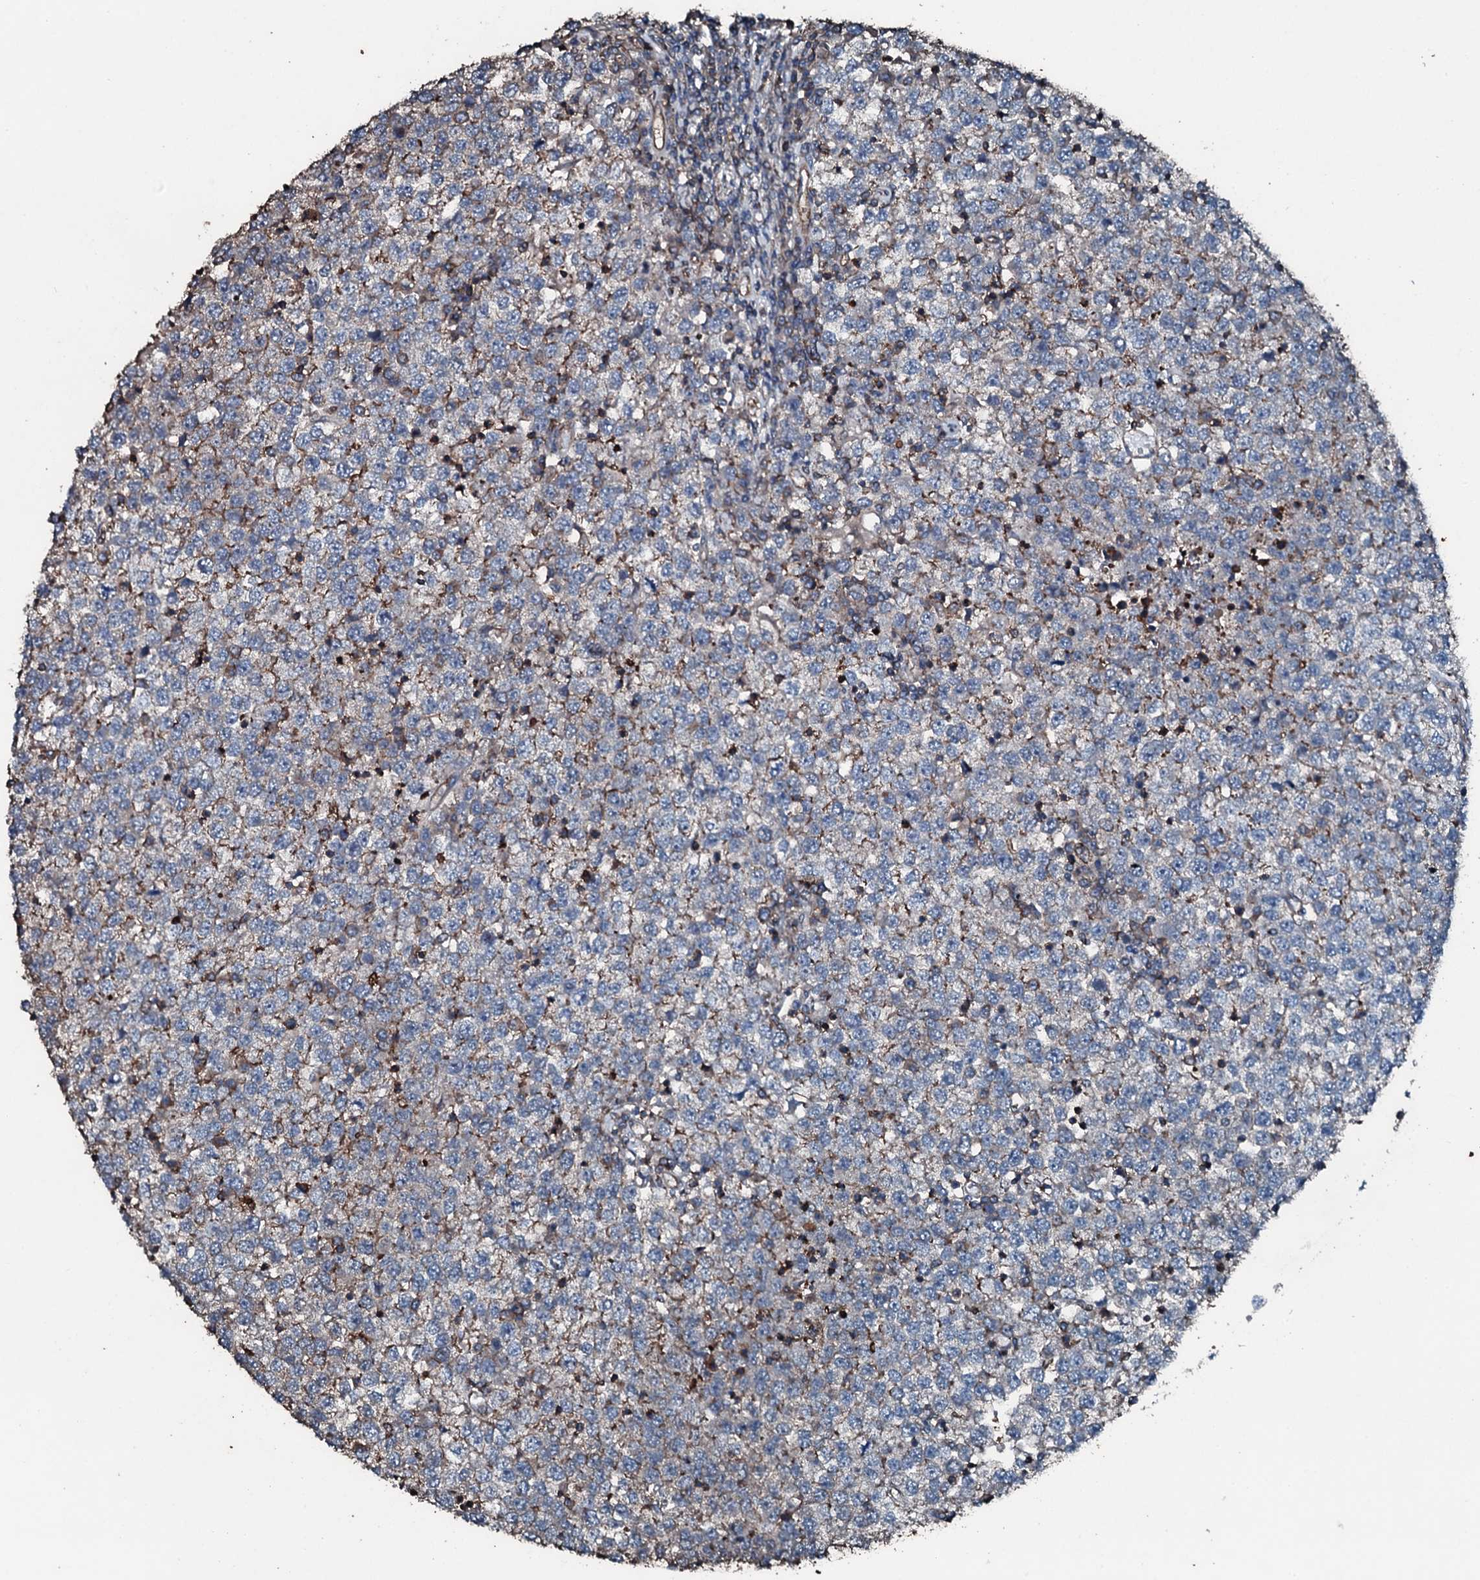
{"staining": {"intensity": "weak", "quantity": "<25%", "location": "cytoplasmic/membranous"}, "tissue": "testis cancer", "cell_type": "Tumor cells", "image_type": "cancer", "snomed": [{"axis": "morphology", "description": "Seminoma, NOS"}, {"axis": "topography", "description": "Testis"}], "caption": "A micrograph of human testis cancer (seminoma) is negative for staining in tumor cells. The staining is performed using DAB brown chromogen with nuclei counter-stained in using hematoxylin.", "gene": "SLC25A38", "patient": {"sex": "male", "age": 65}}